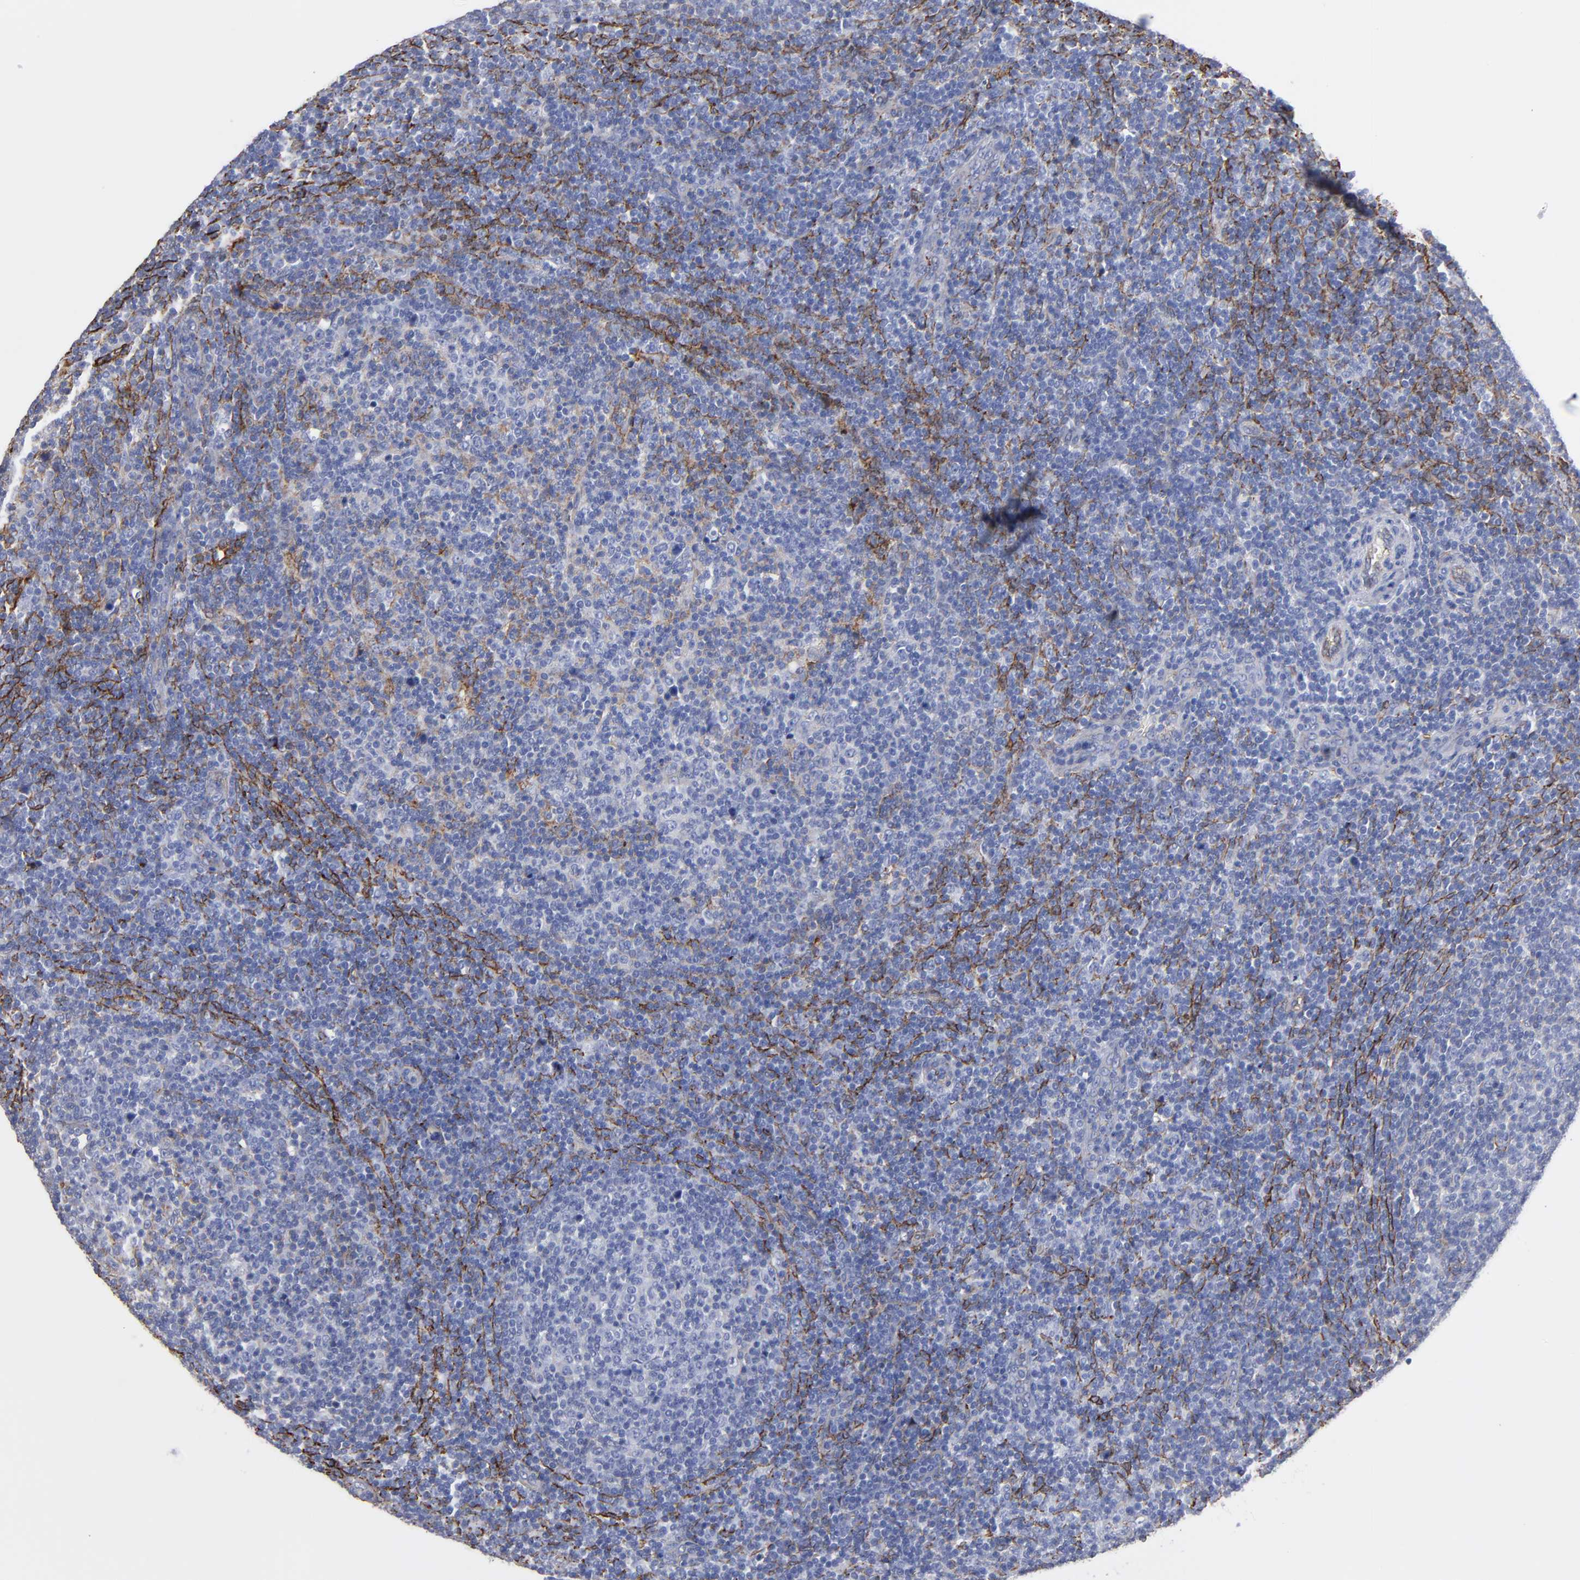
{"staining": {"intensity": "negative", "quantity": "none", "location": "none"}, "tissue": "lymphoma", "cell_type": "Tumor cells", "image_type": "cancer", "snomed": [{"axis": "morphology", "description": "Malignant lymphoma, non-Hodgkin's type, Low grade"}, {"axis": "topography", "description": "Lymph node"}], "caption": "The immunohistochemistry (IHC) image has no significant positivity in tumor cells of low-grade malignant lymphoma, non-Hodgkin's type tissue. Brightfield microscopy of immunohistochemistry stained with DAB (brown) and hematoxylin (blue), captured at high magnification.", "gene": "TM4SF1", "patient": {"sex": "male", "age": 70}}